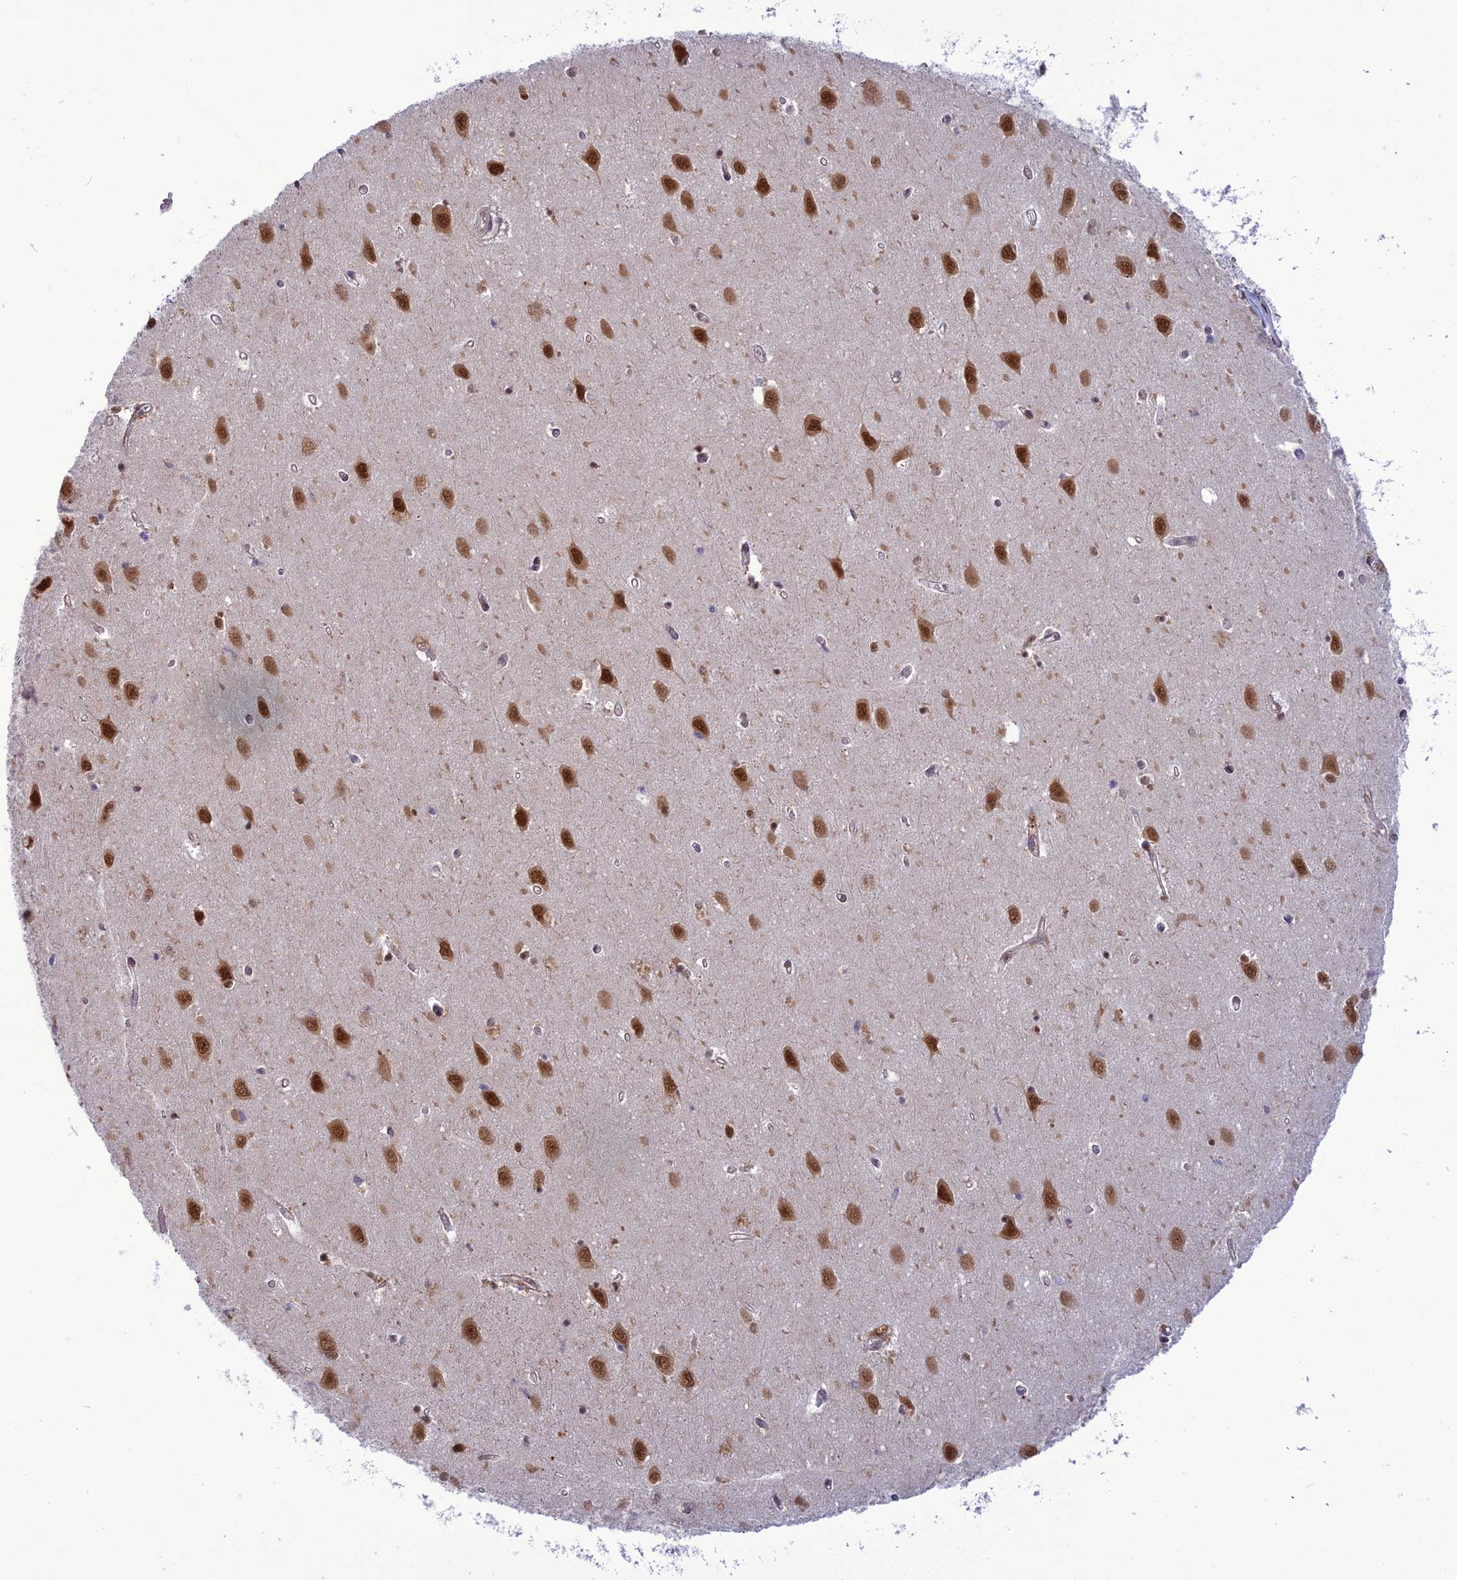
{"staining": {"intensity": "moderate", "quantity": "25%-75%", "location": "nuclear"}, "tissue": "hippocampus", "cell_type": "Glial cells", "image_type": "normal", "snomed": [{"axis": "morphology", "description": "Normal tissue, NOS"}, {"axis": "topography", "description": "Hippocampus"}], "caption": "Protein expression analysis of normal hippocampus reveals moderate nuclear expression in about 25%-75% of glial cells. The staining is performed using DAB (3,3'-diaminobenzidine) brown chromogen to label protein expression. The nuclei are counter-stained blue using hematoxylin.", "gene": "RTRAF", "patient": {"sex": "female", "age": 64}}